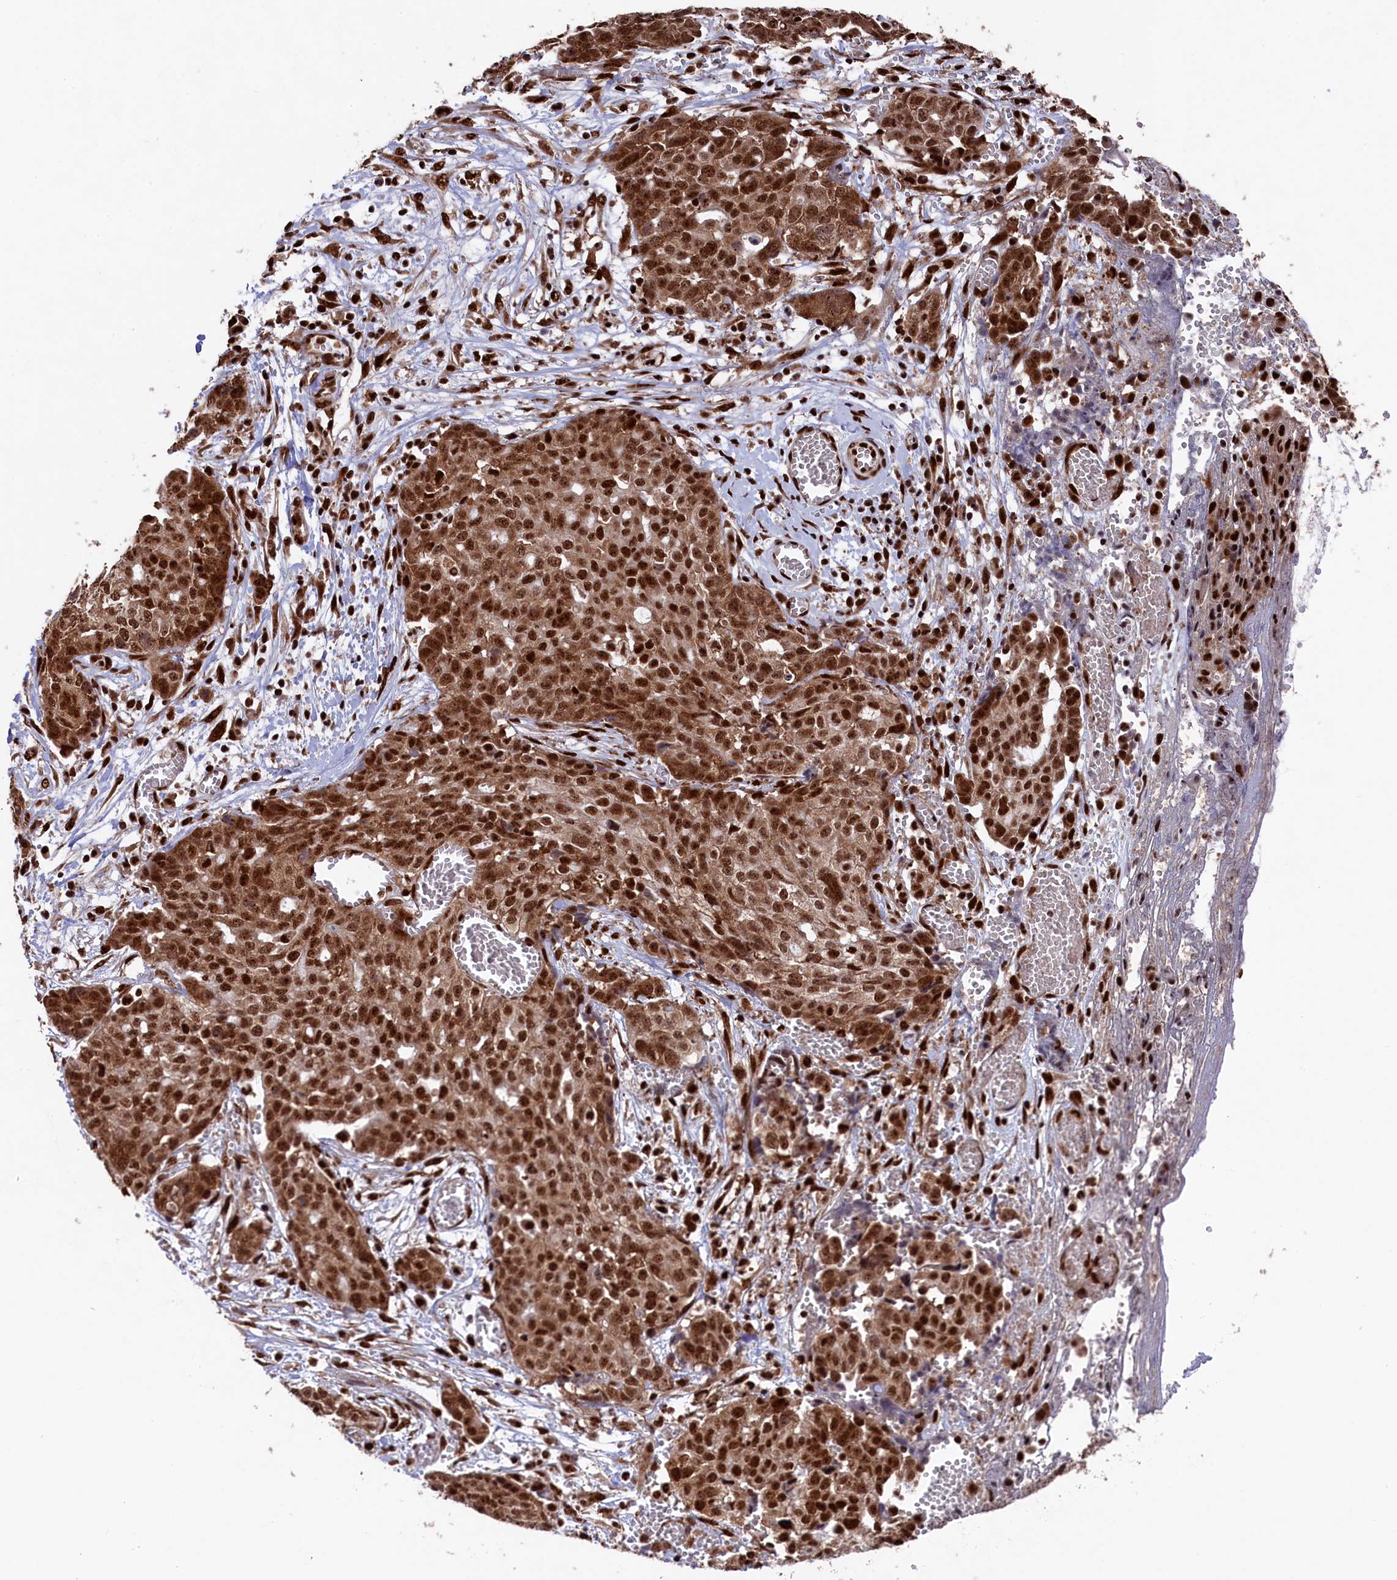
{"staining": {"intensity": "strong", "quantity": ">75%", "location": "cytoplasmic/membranous,nuclear"}, "tissue": "ovarian cancer", "cell_type": "Tumor cells", "image_type": "cancer", "snomed": [{"axis": "morphology", "description": "Cystadenocarcinoma, serous, NOS"}, {"axis": "topography", "description": "Soft tissue"}, {"axis": "topography", "description": "Ovary"}], "caption": "This micrograph reveals IHC staining of human serous cystadenocarcinoma (ovarian), with high strong cytoplasmic/membranous and nuclear staining in about >75% of tumor cells.", "gene": "PRPF31", "patient": {"sex": "female", "age": 57}}